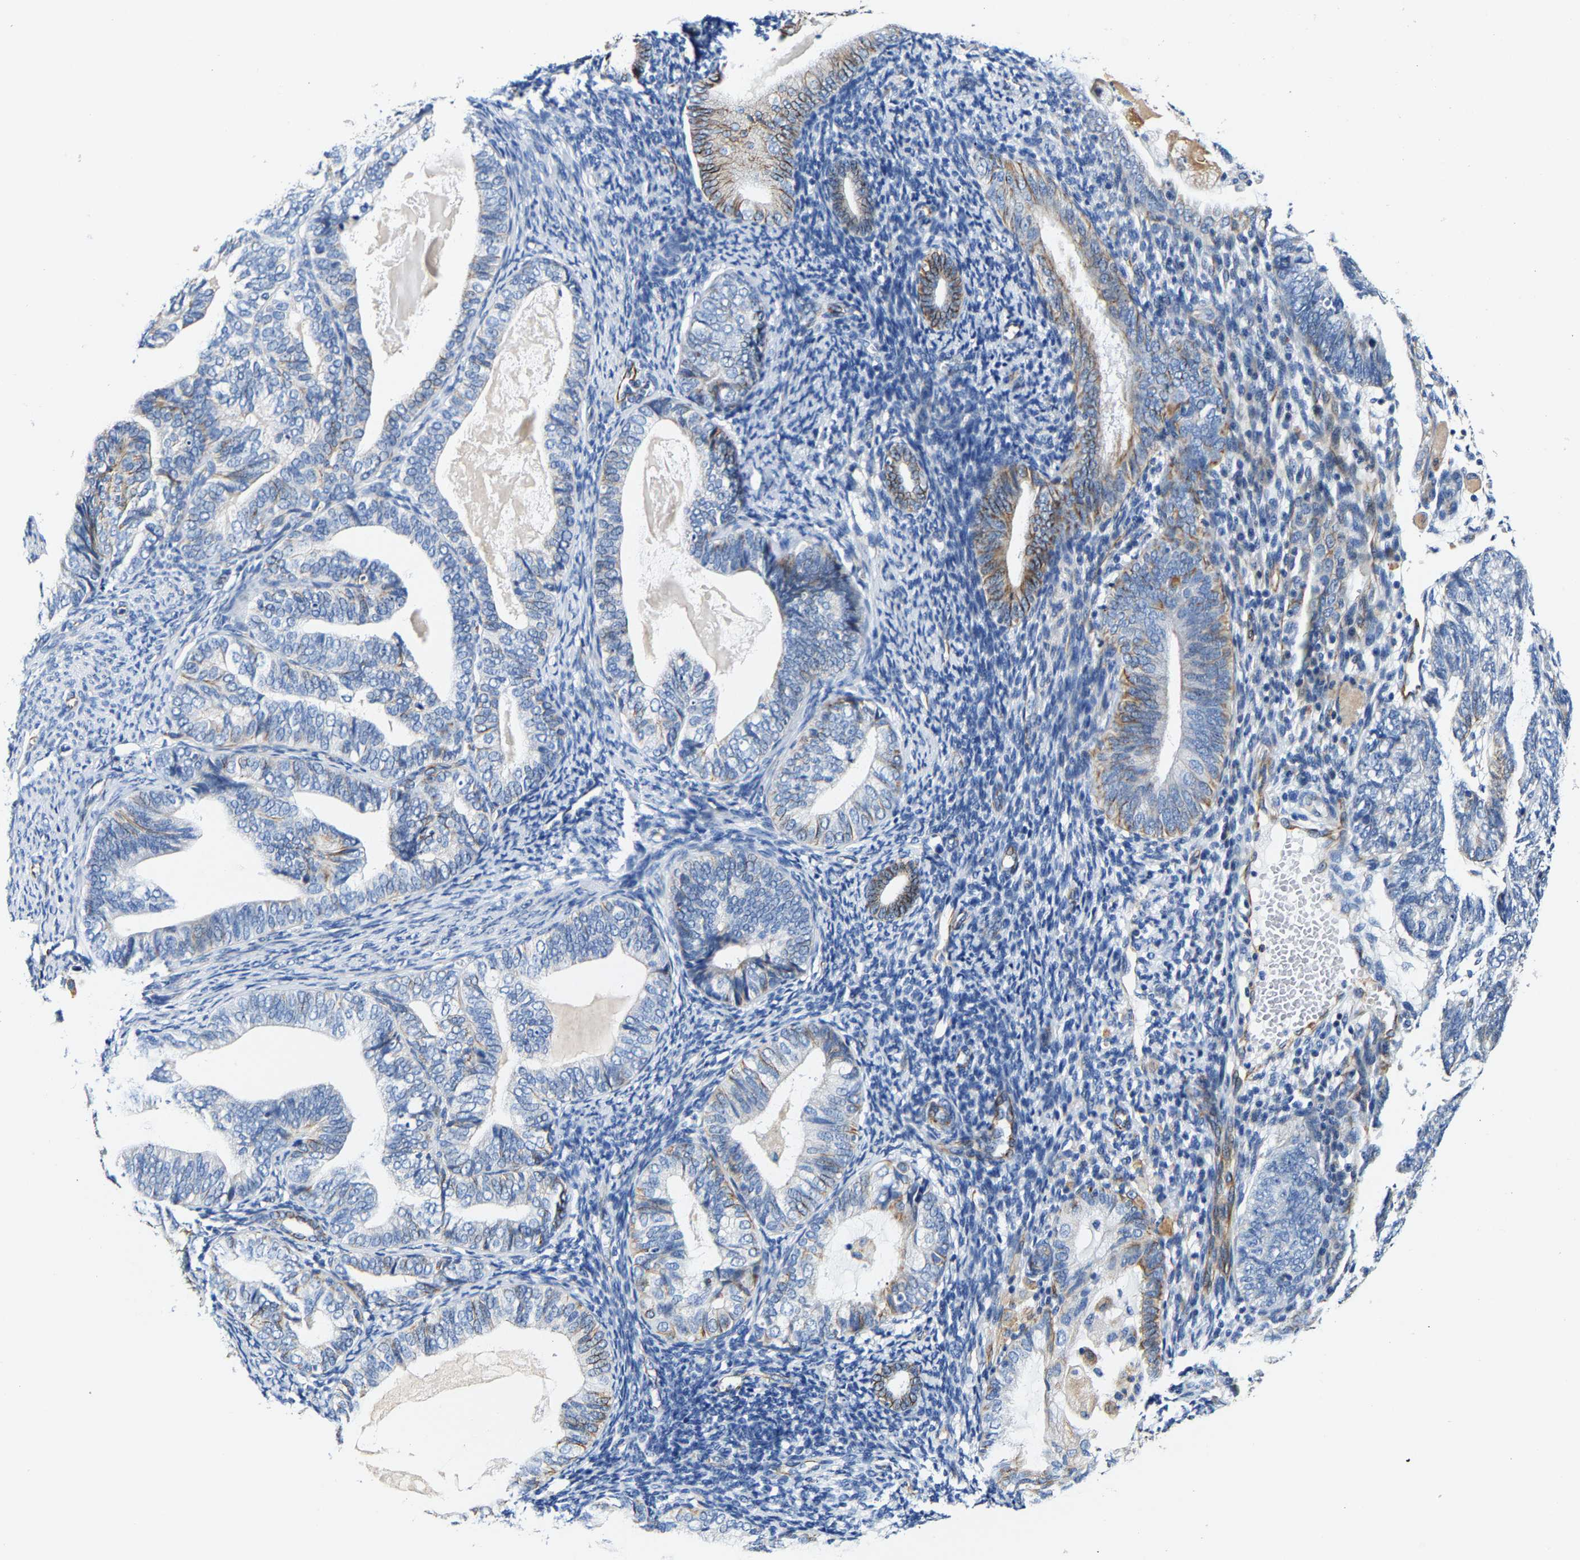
{"staining": {"intensity": "moderate", "quantity": "25%-75%", "location": "cytoplasmic/membranous"}, "tissue": "endometrial cancer", "cell_type": "Tumor cells", "image_type": "cancer", "snomed": [{"axis": "morphology", "description": "Adenocarcinoma, NOS"}, {"axis": "topography", "description": "Uterus"}], "caption": "This is a histology image of immunohistochemistry (IHC) staining of adenocarcinoma (endometrial), which shows moderate staining in the cytoplasmic/membranous of tumor cells.", "gene": "MMEL1", "patient": {"sex": "female", "age": 60}}